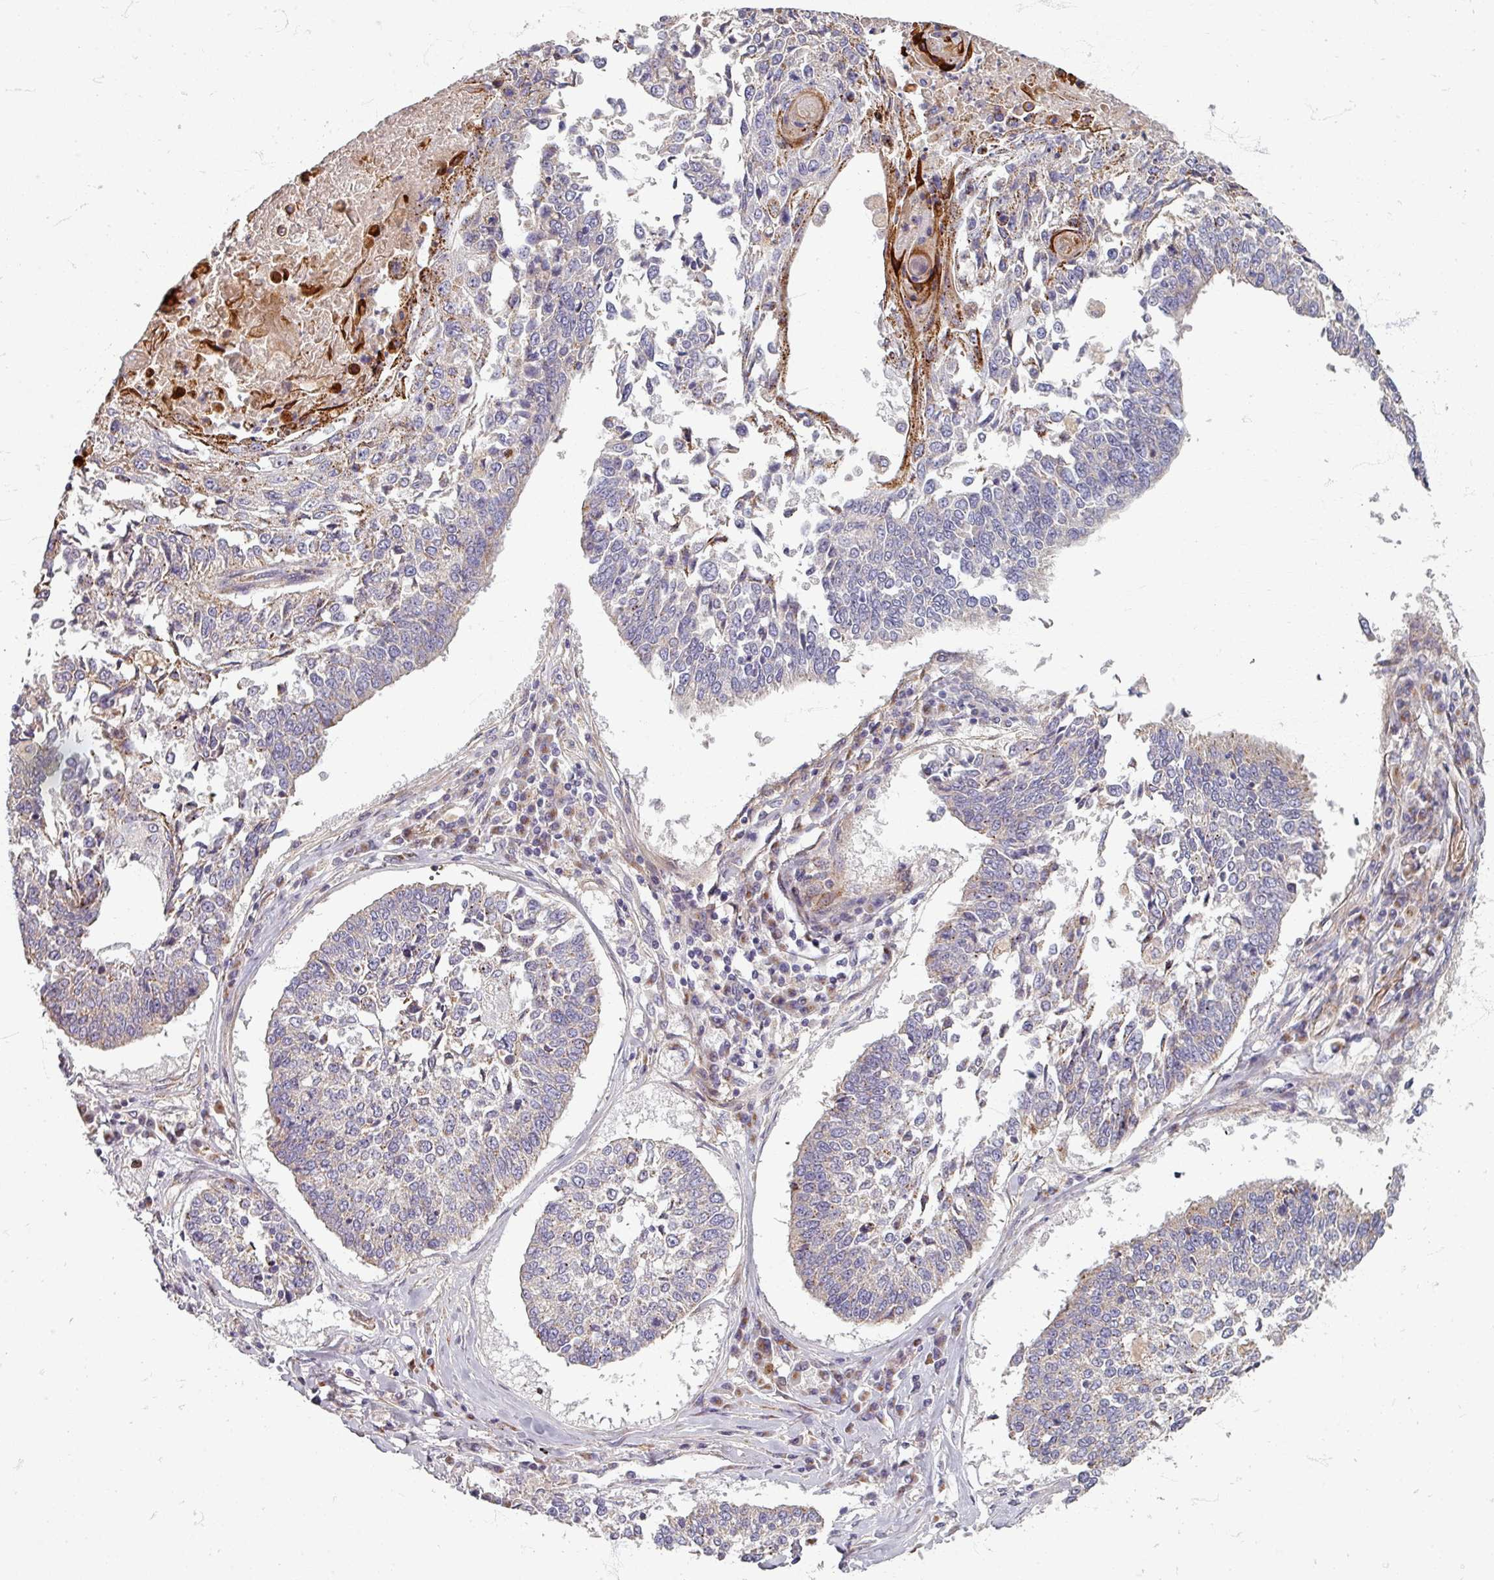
{"staining": {"intensity": "negative", "quantity": "none", "location": "none"}, "tissue": "lung cancer", "cell_type": "Tumor cells", "image_type": "cancer", "snomed": [{"axis": "morphology", "description": "Normal tissue, NOS"}, {"axis": "morphology", "description": "Squamous cell carcinoma, NOS"}, {"axis": "topography", "description": "Cartilage tissue"}, {"axis": "topography", "description": "Bronchus"}, {"axis": "topography", "description": "Lung"}, {"axis": "topography", "description": "Peripheral nerve tissue"}], "caption": "High magnification brightfield microscopy of lung squamous cell carcinoma stained with DAB (3,3'-diaminobenzidine) (brown) and counterstained with hematoxylin (blue): tumor cells show no significant staining.", "gene": "GABARAPL1", "patient": {"sex": "female", "age": 49}}